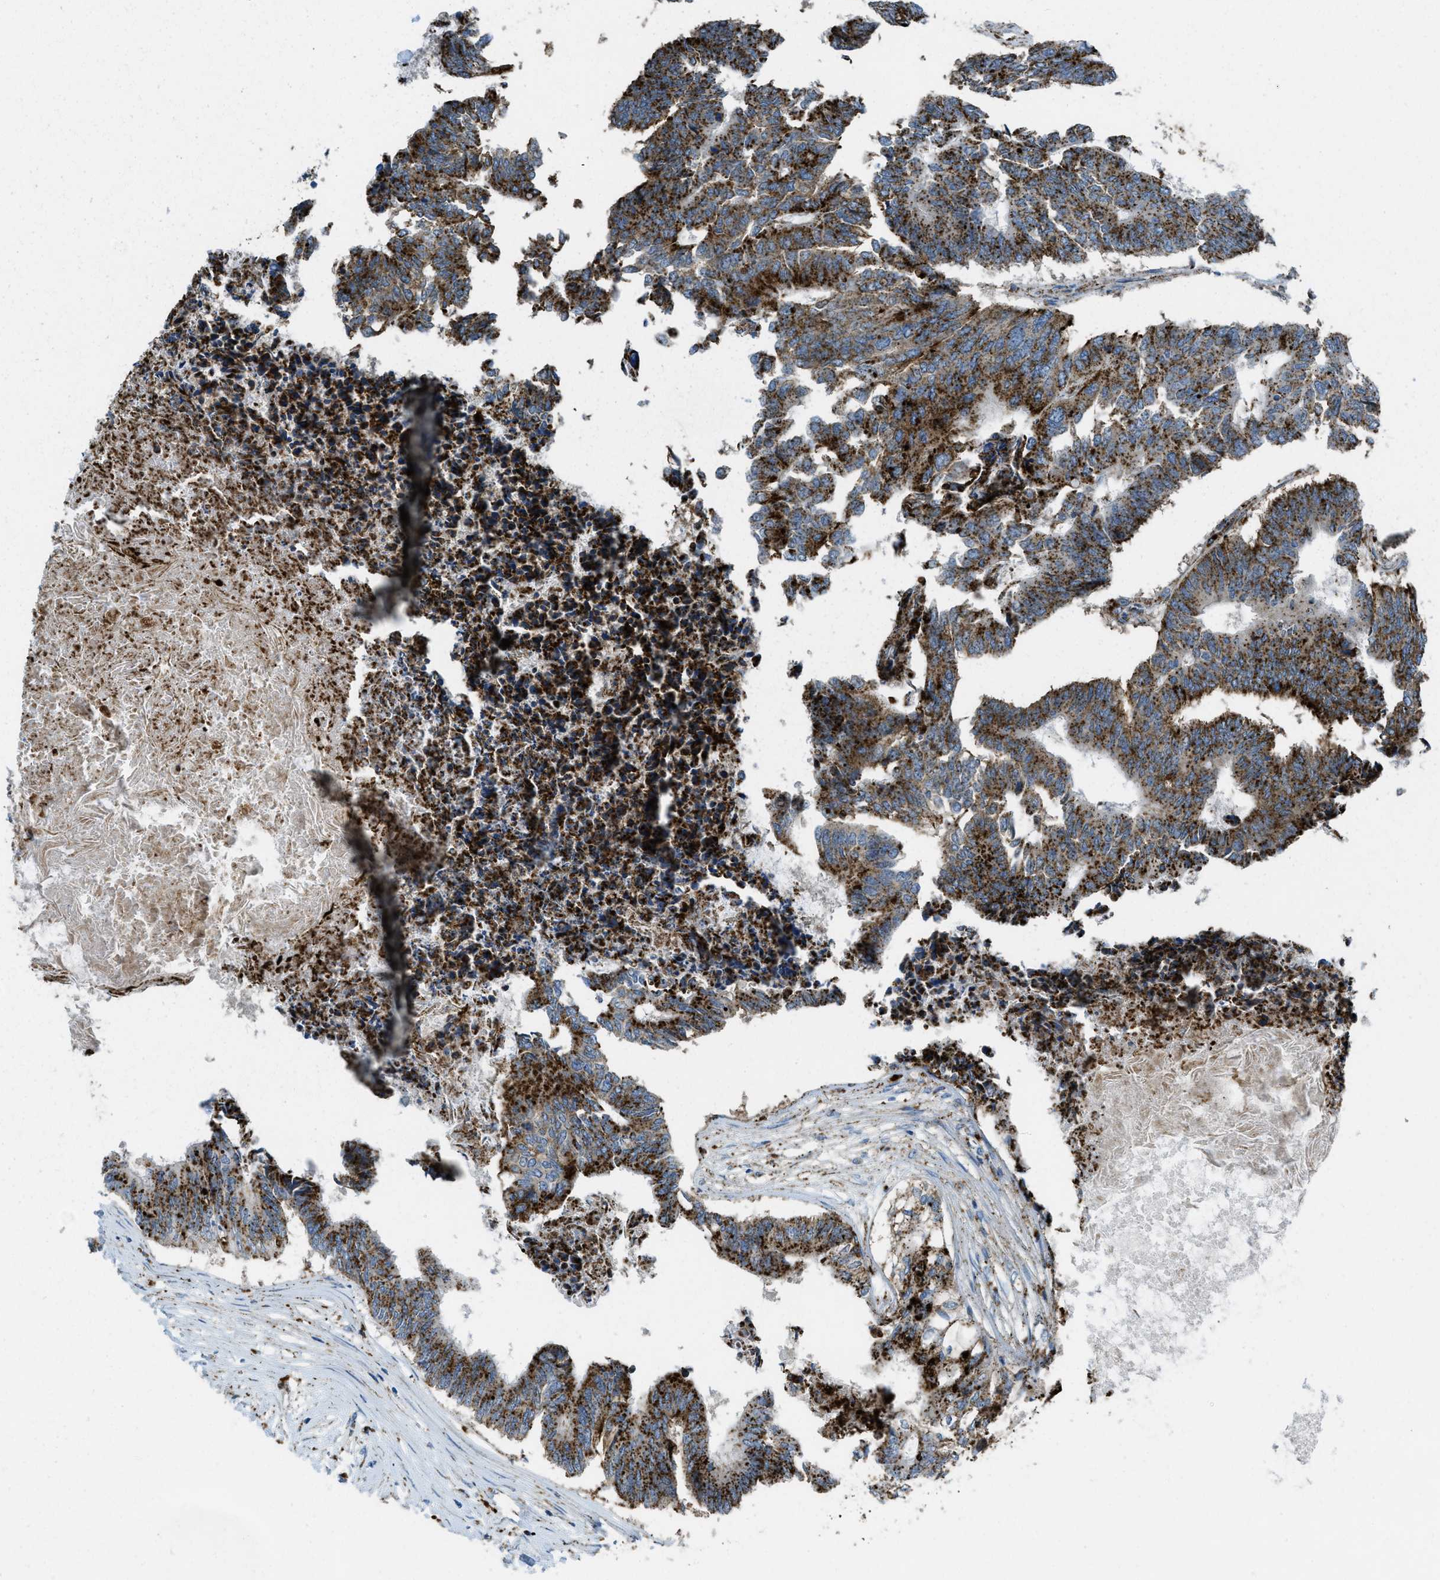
{"staining": {"intensity": "strong", "quantity": ">75%", "location": "cytoplasmic/membranous"}, "tissue": "colorectal cancer", "cell_type": "Tumor cells", "image_type": "cancer", "snomed": [{"axis": "morphology", "description": "Adenocarcinoma, NOS"}, {"axis": "topography", "description": "Rectum"}], "caption": "A brown stain labels strong cytoplasmic/membranous staining of a protein in colorectal adenocarcinoma tumor cells.", "gene": "SCARB2", "patient": {"sex": "male", "age": 63}}